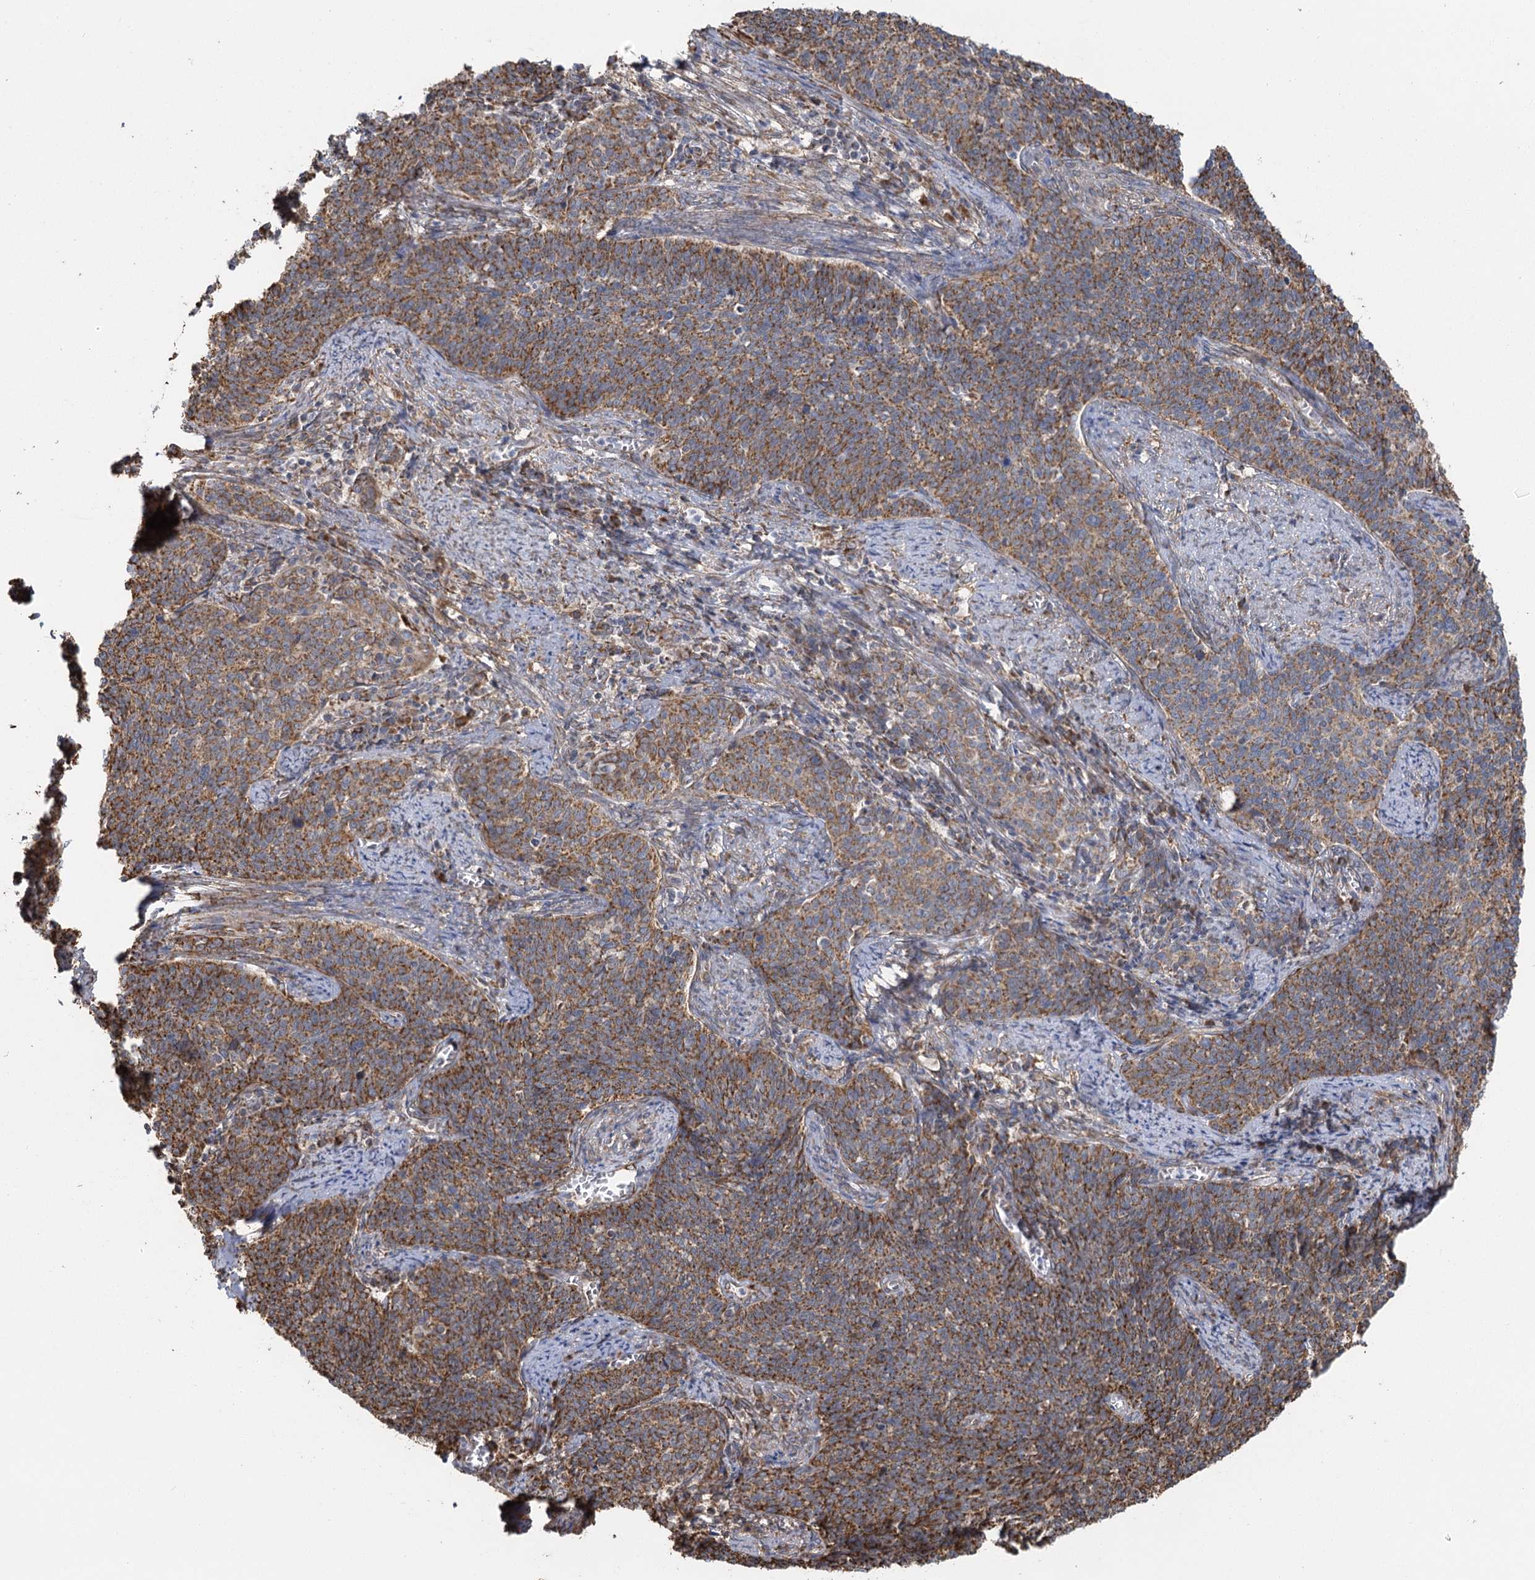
{"staining": {"intensity": "moderate", "quantity": ">75%", "location": "cytoplasmic/membranous"}, "tissue": "cervical cancer", "cell_type": "Tumor cells", "image_type": "cancer", "snomed": [{"axis": "morphology", "description": "Squamous cell carcinoma, NOS"}, {"axis": "topography", "description": "Cervix"}], "caption": "Human cervical squamous cell carcinoma stained for a protein (brown) shows moderate cytoplasmic/membranous positive expression in approximately >75% of tumor cells.", "gene": "IL11RA", "patient": {"sex": "female", "age": 39}}